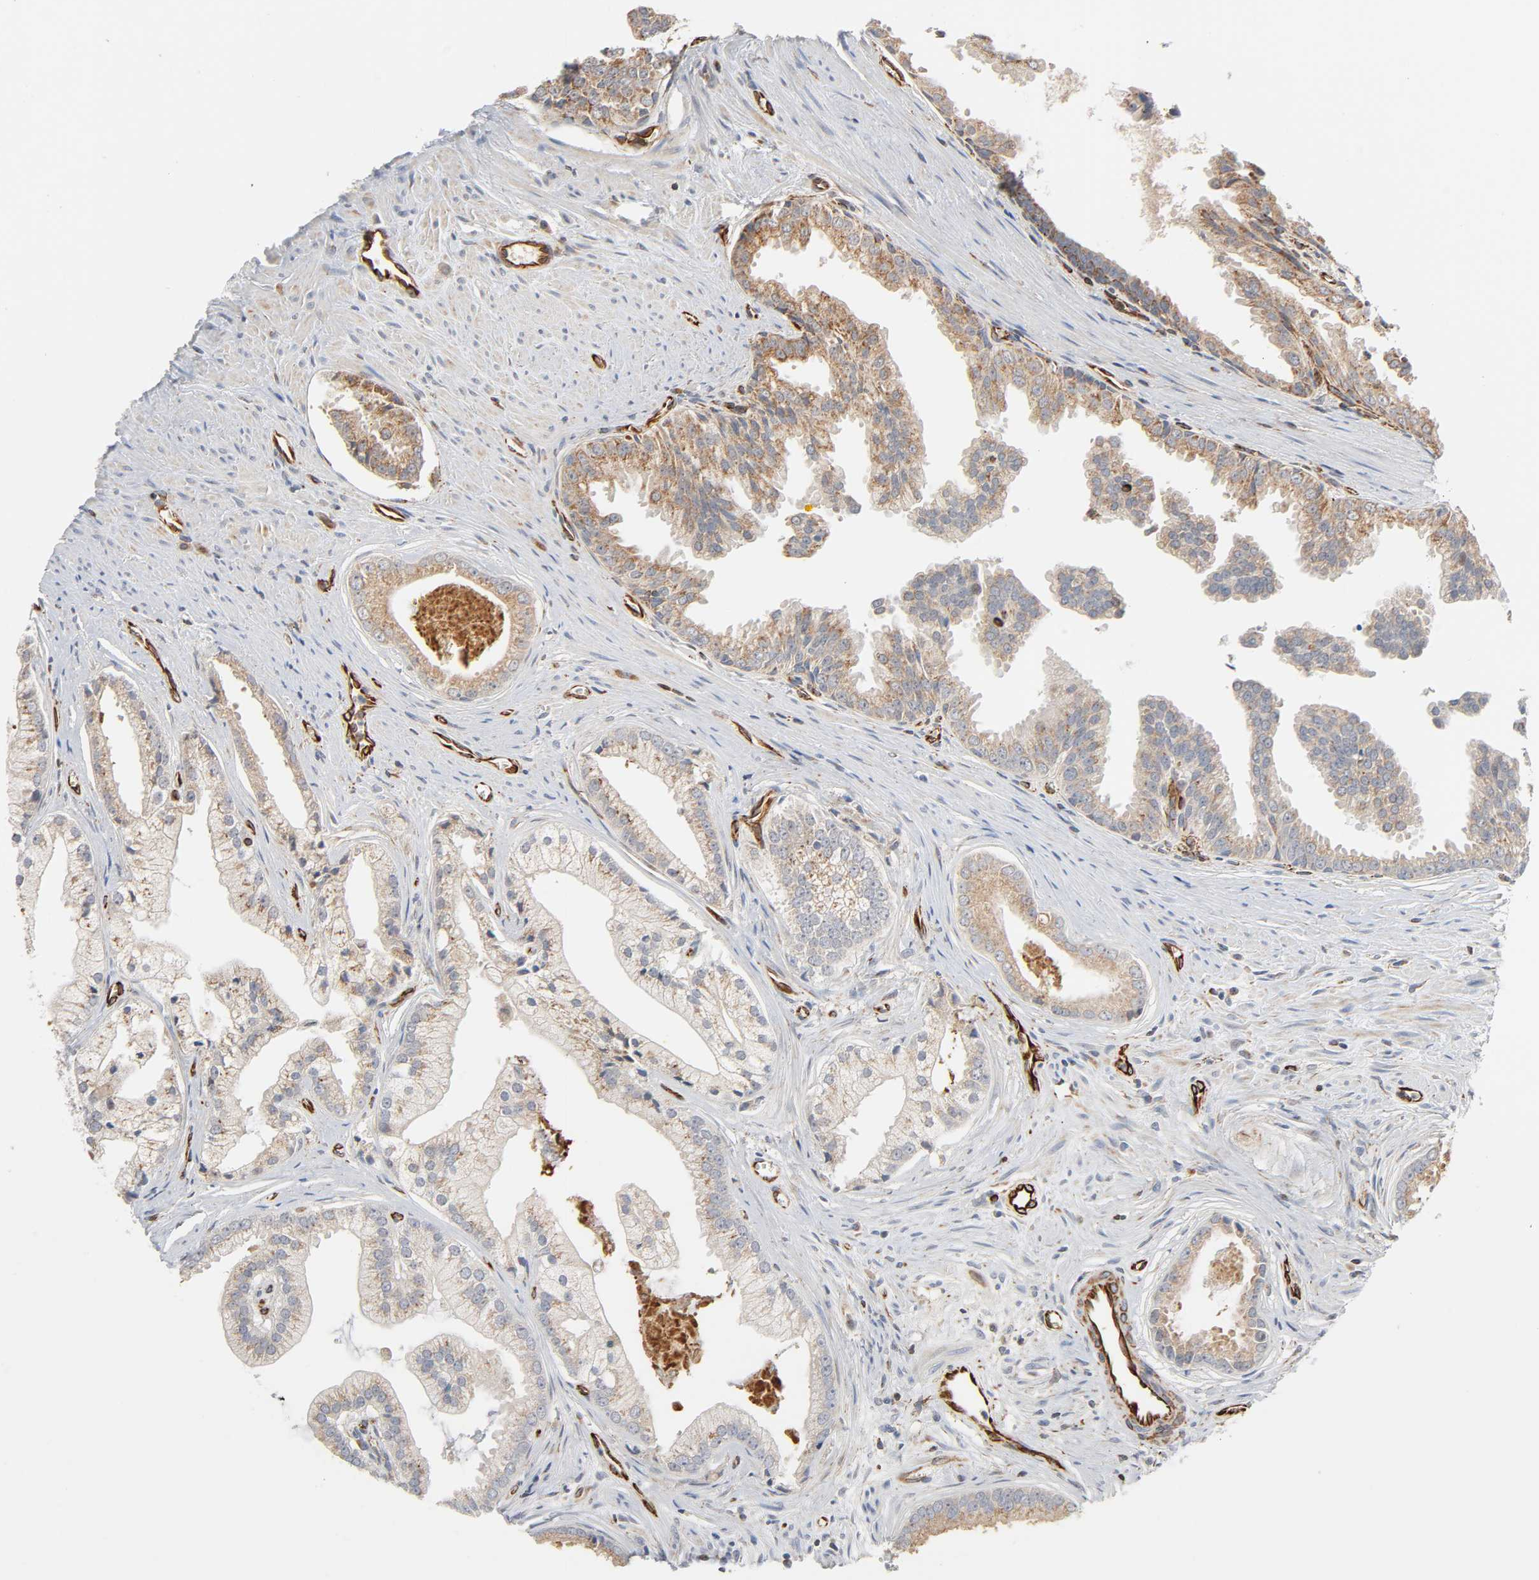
{"staining": {"intensity": "moderate", "quantity": ">75%", "location": "cytoplasmic/membranous"}, "tissue": "prostate cancer", "cell_type": "Tumor cells", "image_type": "cancer", "snomed": [{"axis": "morphology", "description": "Adenocarcinoma, High grade"}, {"axis": "topography", "description": "Prostate"}], "caption": "High-magnification brightfield microscopy of prostate high-grade adenocarcinoma stained with DAB (brown) and counterstained with hematoxylin (blue). tumor cells exhibit moderate cytoplasmic/membranous expression is identified in approximately>75% of cells.", "gene": "REEP6", "patient": {"sex": "male", "age": 67}}